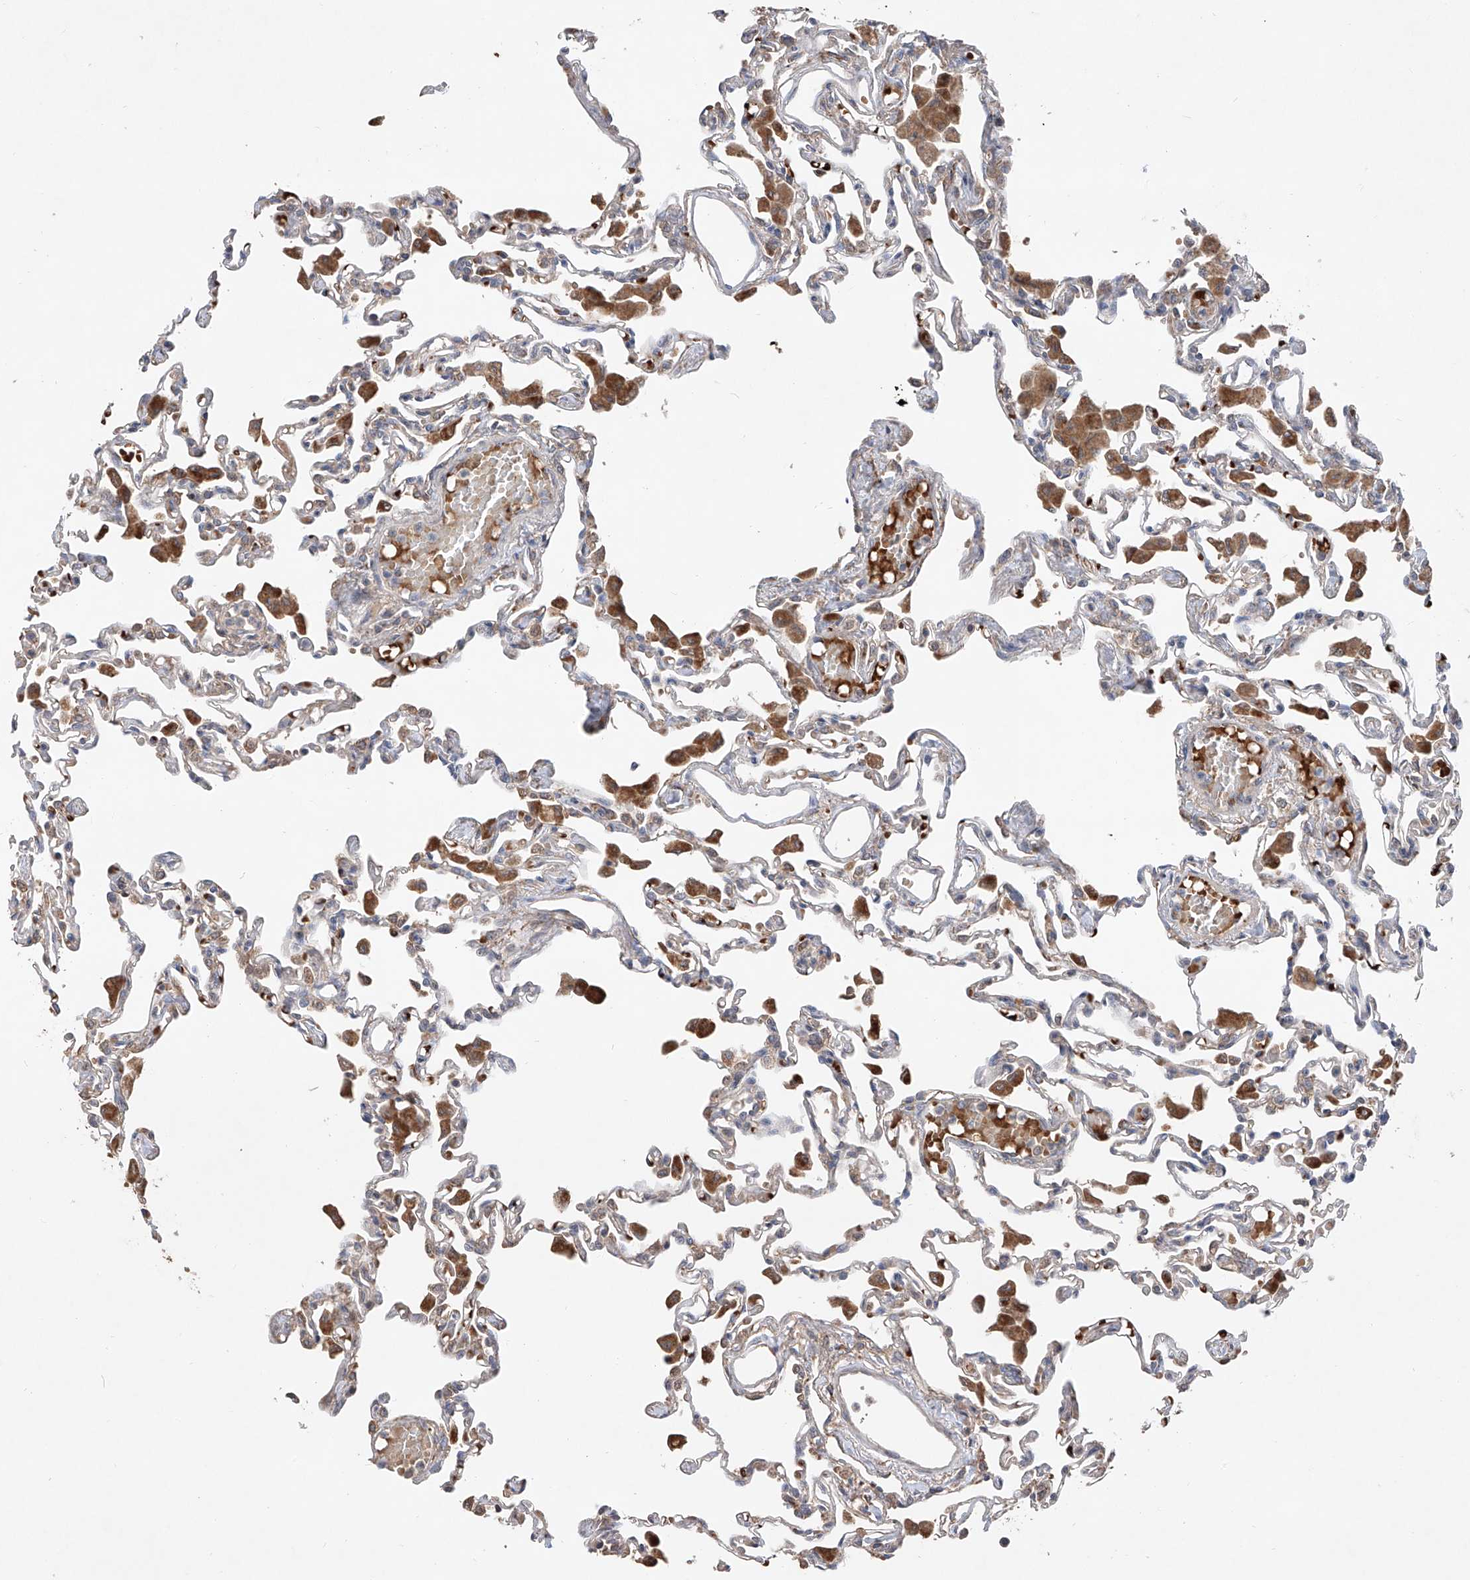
{"staining": {"intensity": "moderate", "quantity": "<25%", "location": "cytoplasmic/membranous"}, "tissue": "lung", "cell_type": "Alveolar cells", "image_type": "normal", "snomed": [{"axis": "morphology", "description": "Normal tissue, NOS"}, {"axis": "topography", "description": "Bronchus"}, {"axis": "topography", "description": "Lung"}], "caption": "Immunohistochemical staining of normal lung shows moderate cytoplasmic/membranous protein positivity in approximately <25% of alveolar cells.", "gene": "EDN1", "patient": {"sex": "female", "age": 49}}